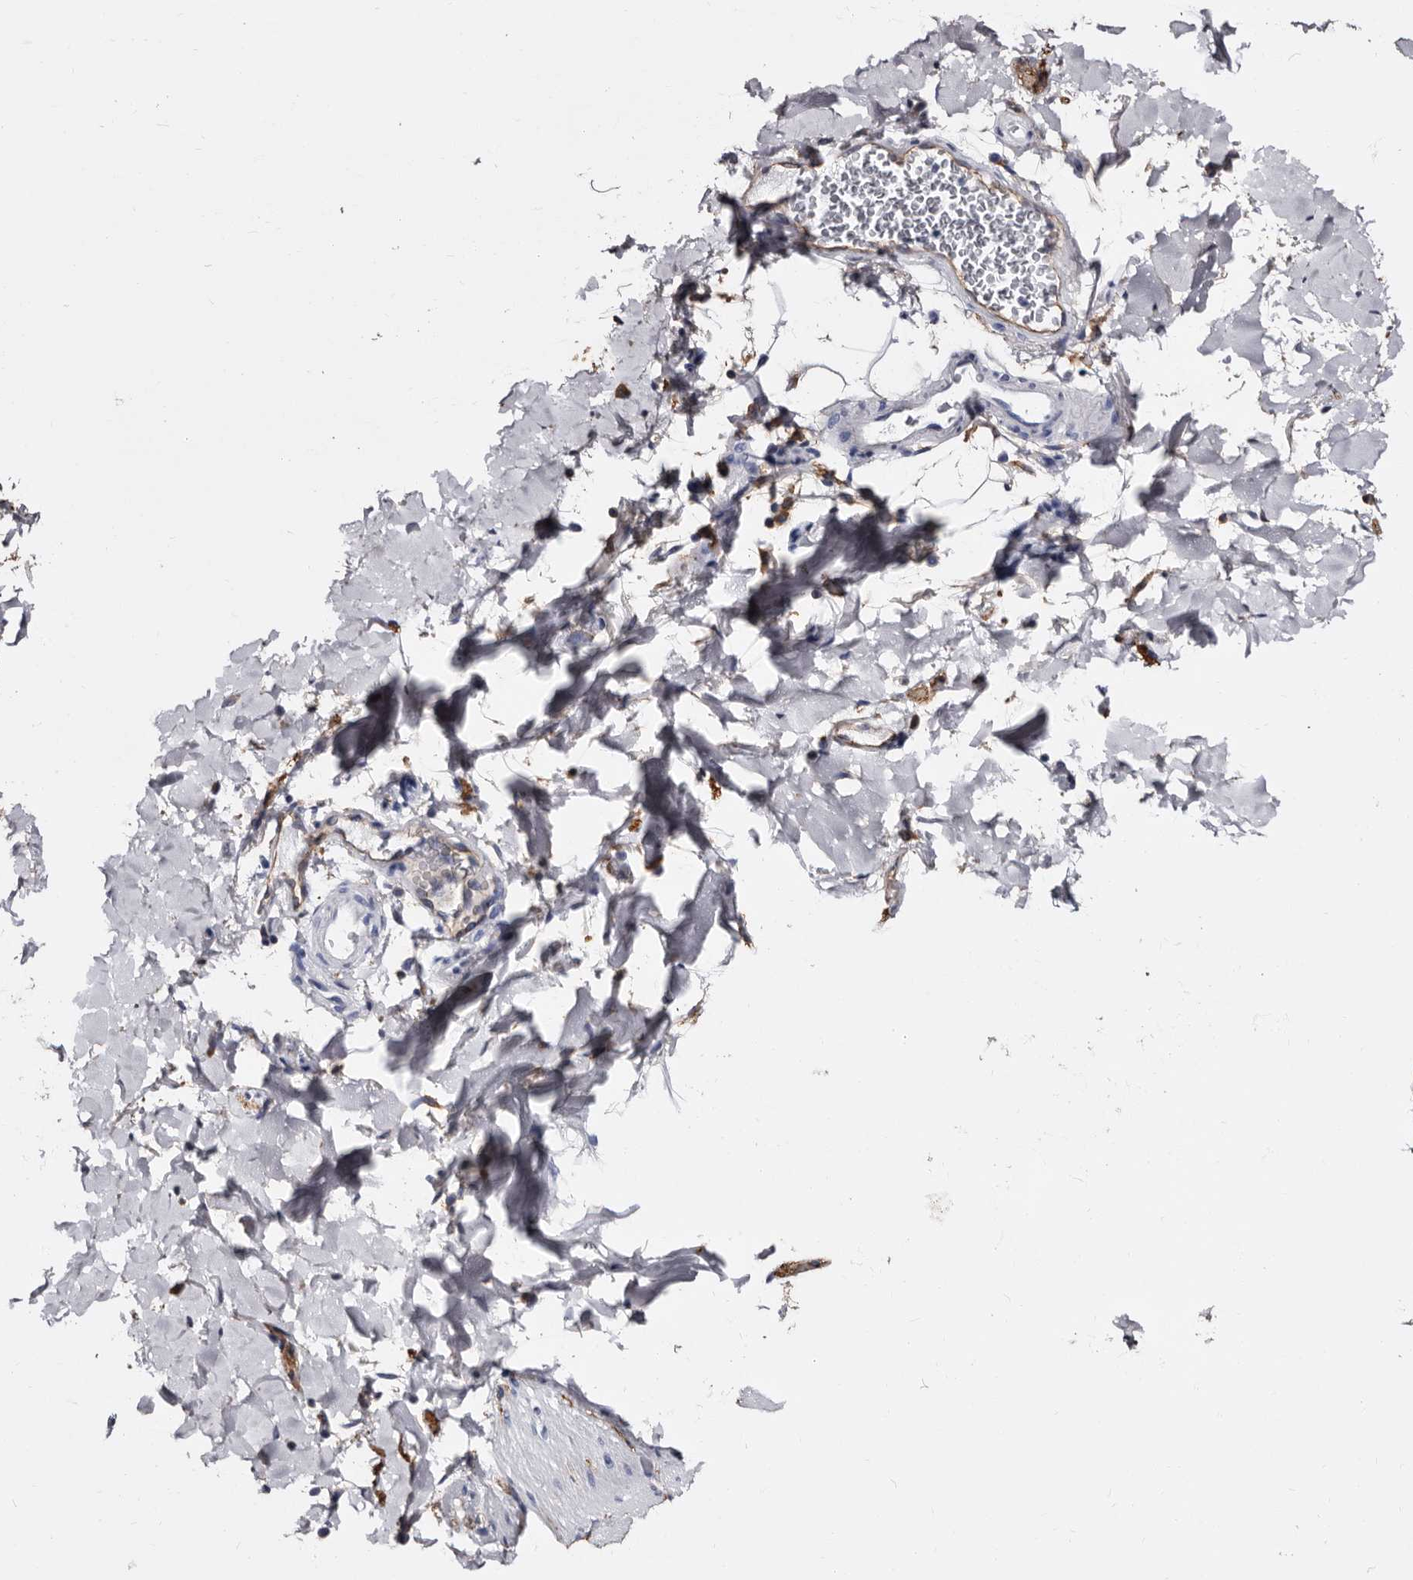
{"staining": {"intensity": "negative", "quantity": "none", "location": "none"}, "tissue": "smooth muscle", "cell_type": "Smooth muscle cells", "image_type": "normal", "snomed": [{"axis": "morphology", "description": "Normal tissue, NOS"}, {"axis": "topography", "description": "Smooth muscle"}, {"axis": "topography", "description": "Small intestine"}], "caption": "This is a micrograph of immunohistochemistry staining of unremarkable smooth muscle, which shows no positivity in smooth muscle cells.", "gene": "EPB41L3", "patient": {"sex": "female", "age": 84}}